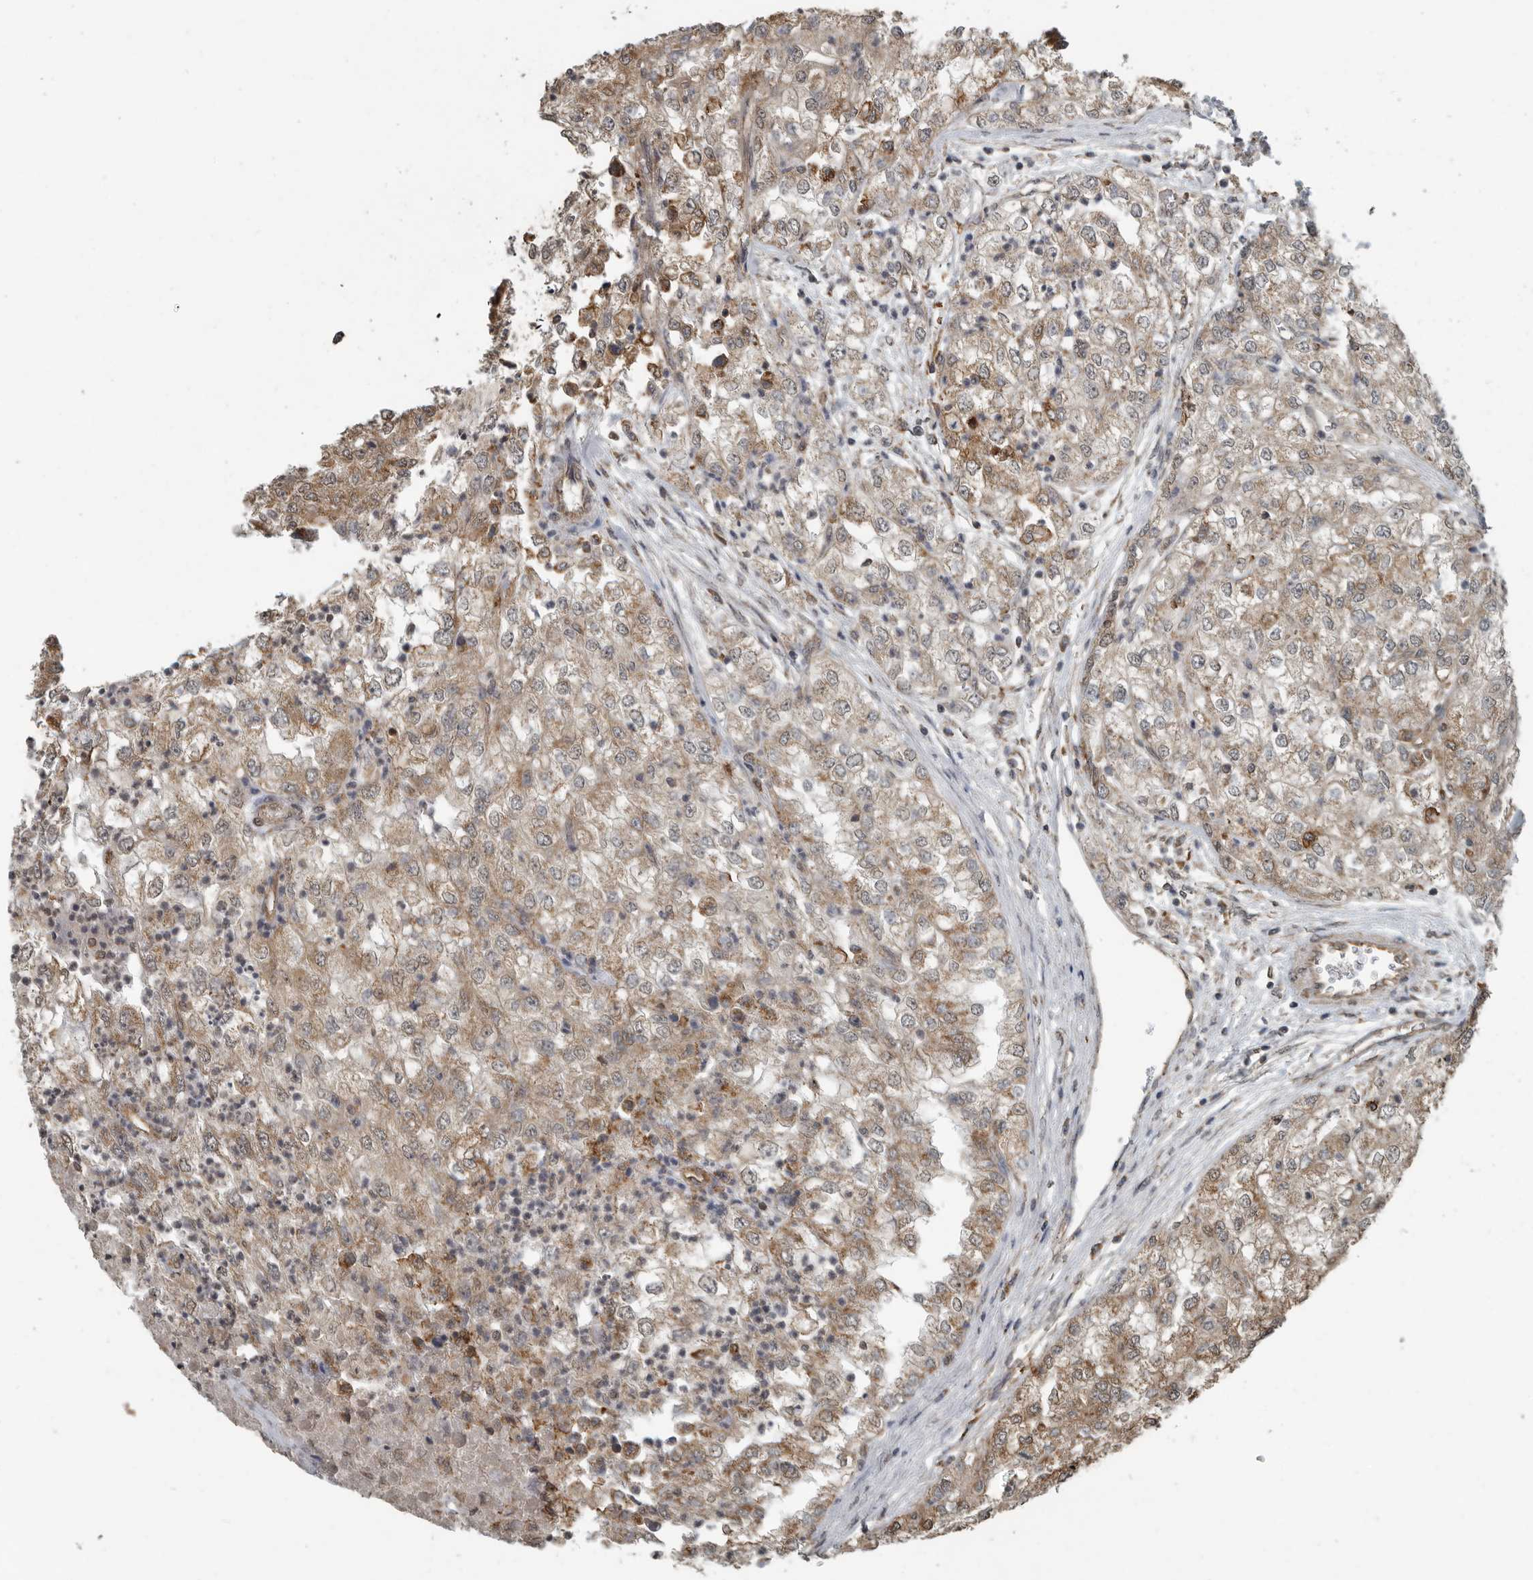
{"staining": {"intensity": "moderate", "quantity": ">75%", "location": "cytoplasmic/membranous"}, "tissue": "renal cancer", "cell_type": "Tumor cells", "image_type": "cancer", "snomed": [{"axis": "morphology", "description": "Adenocarcinoma, NOS"}, {"axis": "topography", "description": "Kidney"}], "caption": "IHC of human renal cancer (adenocarcinoma) reveals medium levels of moderate cytoplasmic/membranous staining in about >75% of tumor cells. The staining is performed using DAB (3,3'-diaminobenzidine) brown chromogen to label protein expression. The nuclei are counter-stained blue using hematoxylin.", "gene": "AFAP1", "patient": {"sex": "female", "age": 54}}